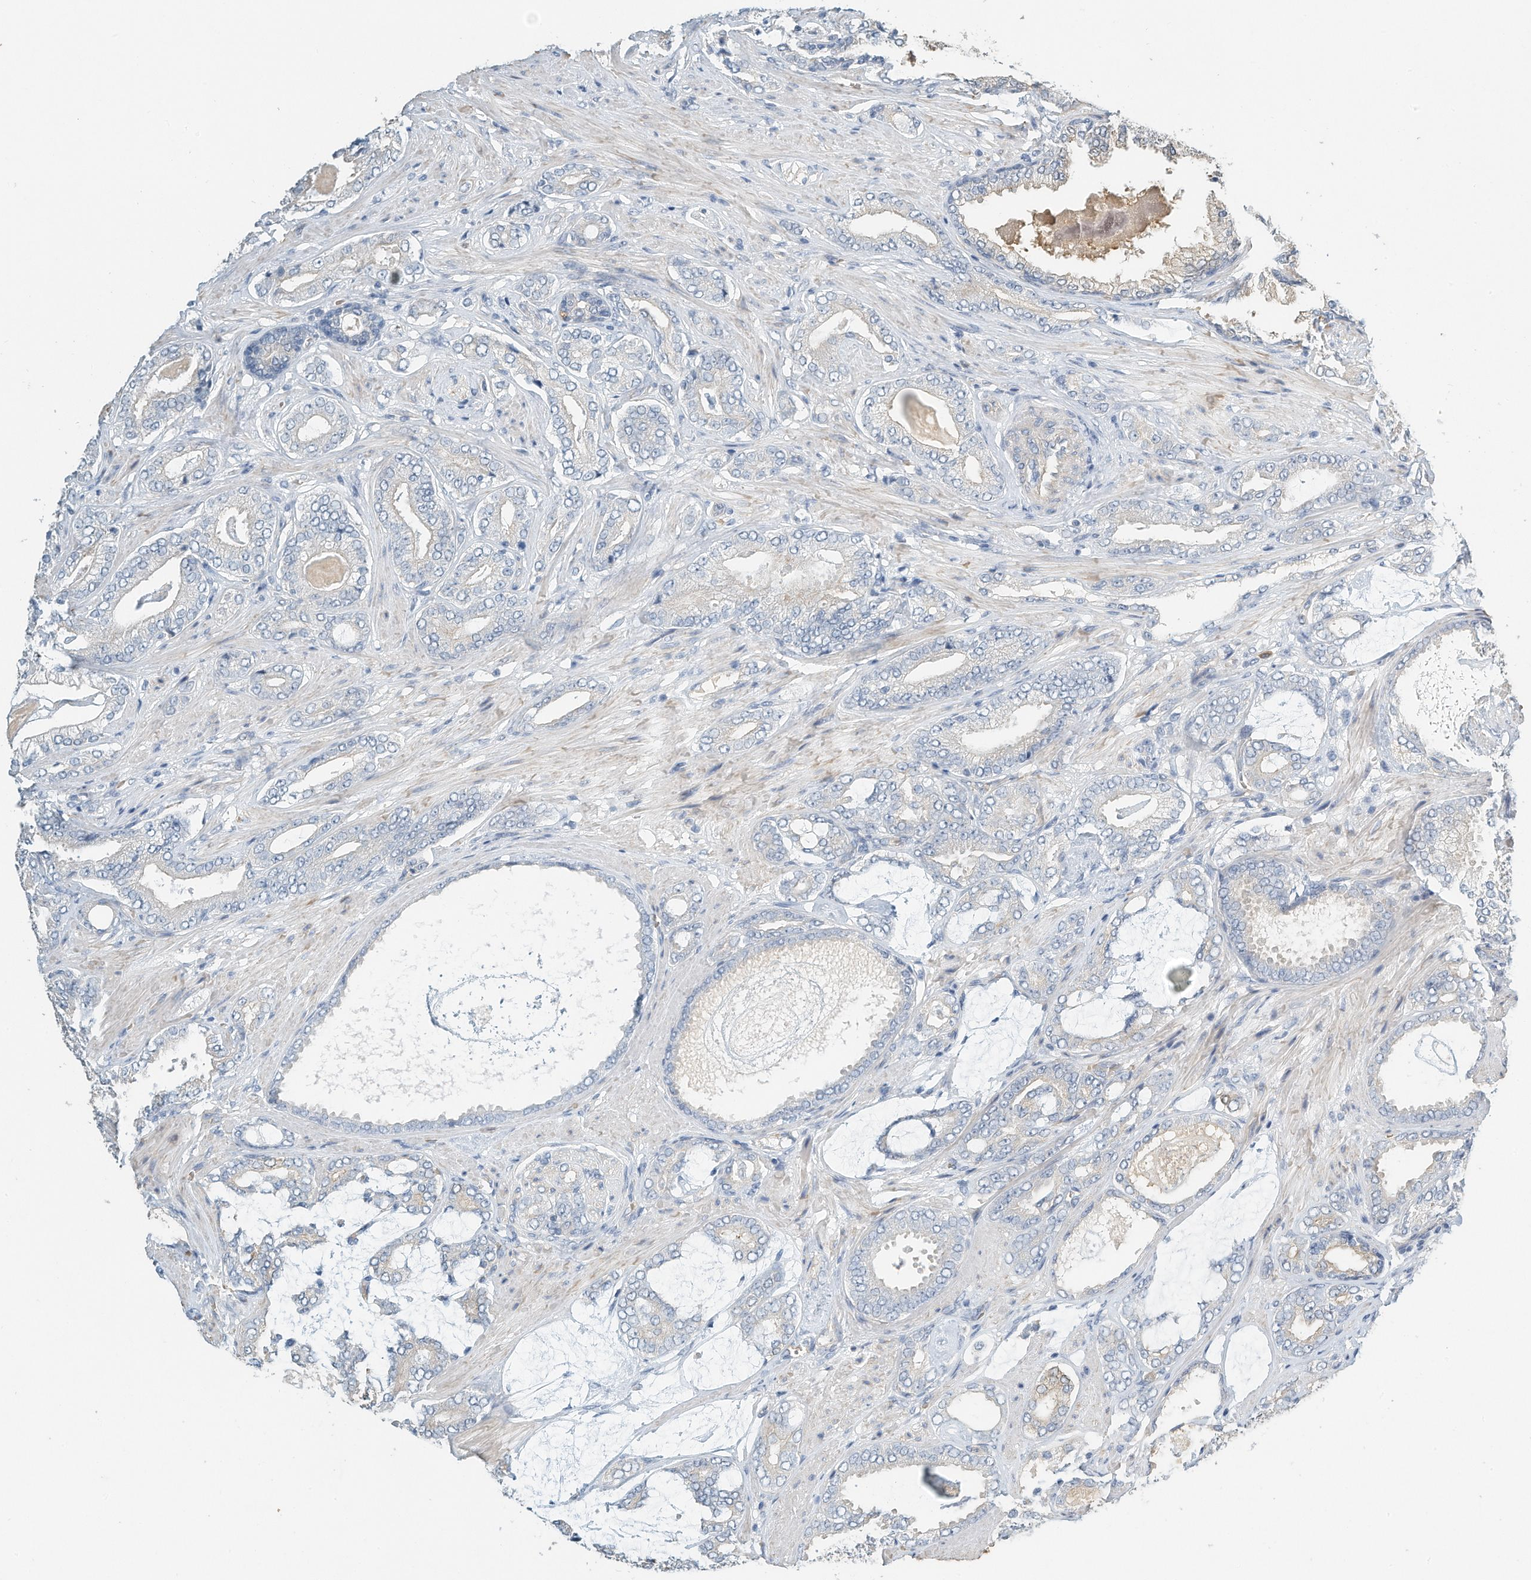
{"staining": {"intensity": "negative", "quantity": "none", "location": "none"}, "tissue": "prostate cancer", "cell_type": "Tumor cells", "image_type": "cancer", "snomed": [{"axis": "morphology", "description": "Adenocarcinoma, Low grade"}, {"axis": "topography", "description": "Prostate"}], "caption": "IHC image of human prostate low-grade adenocarcinoma stained for a protein (brown), which displays no positivity in tumor cells.", "gene": "RCAN3", "patient": {"sex": "male", "age": 71}}